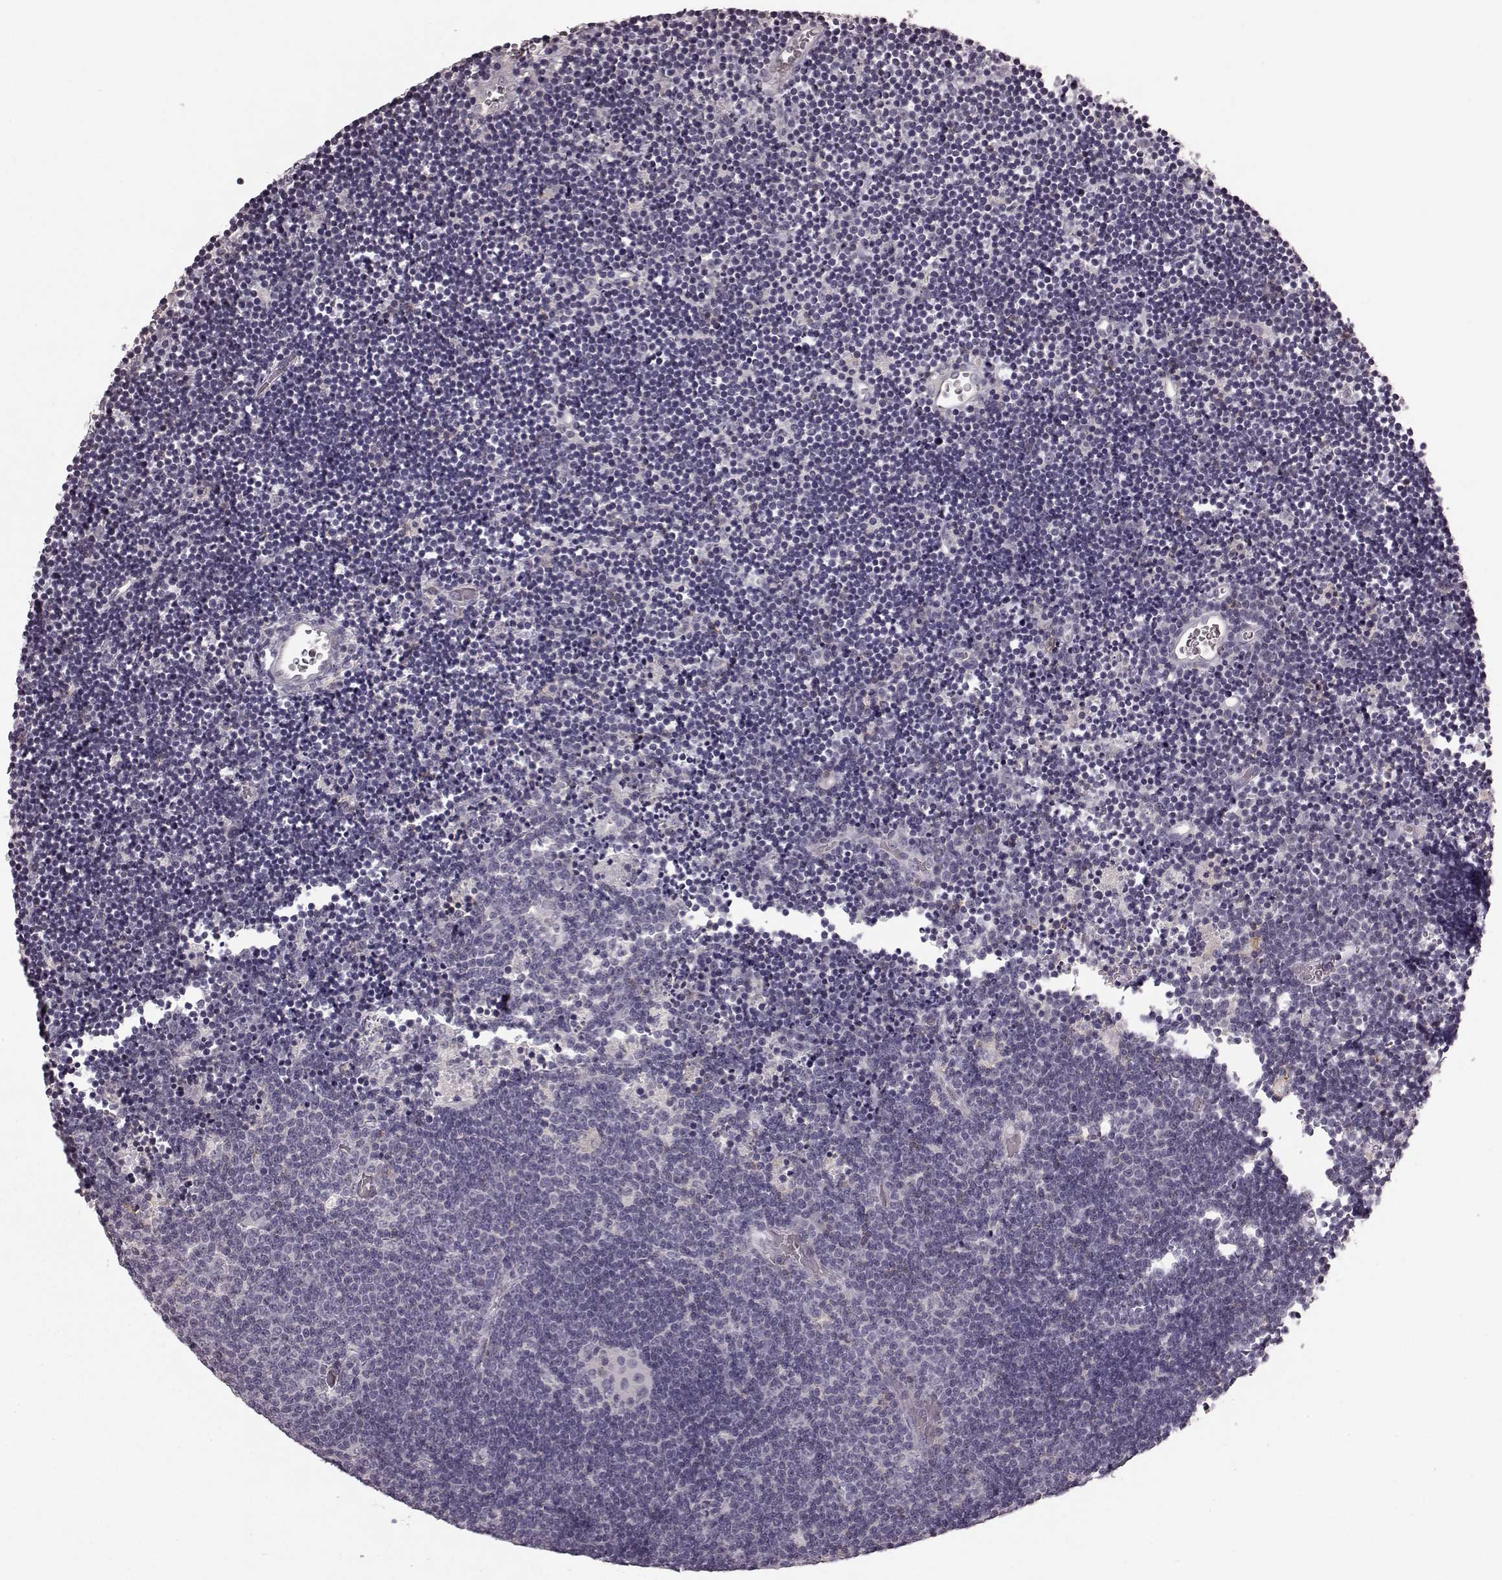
{"staining": {"intensity": "negative", "quantity": "none", "location": "none"}, "tissue": "lymphoma", "cell_type": "Tumor cells", "image_type": "cancer", "snomed": [{"axis": "morphology", "description": "Malignant lymphoma, non-Hodgkin's type, Low grade"}, {"axis": "topography", "description": "Brain"}], "caption": "An image of lymphoma stained for a protein exhibits no brown staining in tumor cells.", "gene": "CD28", "patient": {"sex": "female", "age": 66}}